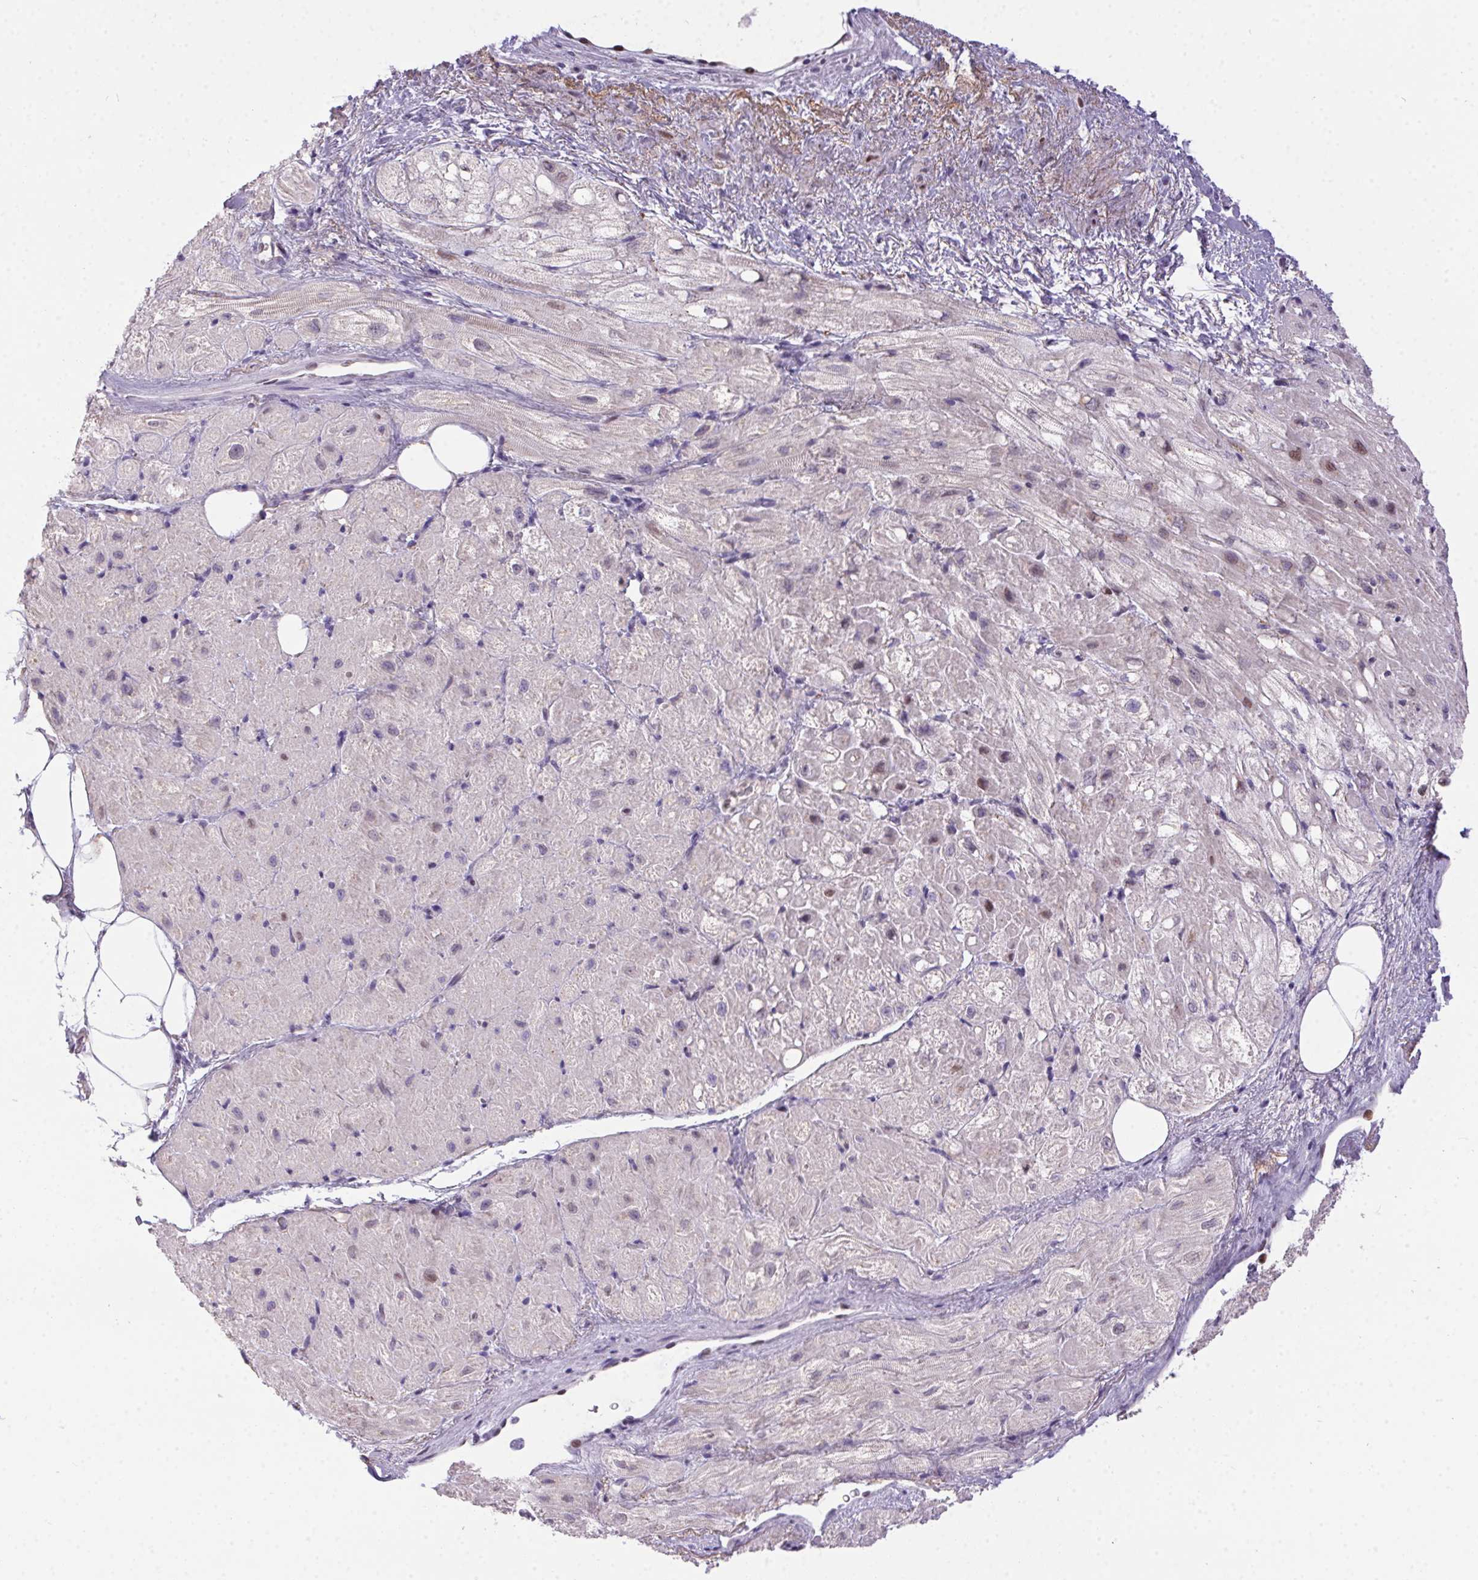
{"staining": {"intensity": "weak", "quantity": "<25%", "location": "cytoplasmic/membranous"}, "tissue": "heart muscle", "cell_type": "Cardiomyocytes", "image_type": "normal", "snomed": [{"axis": "morphology", "description": "Normal tissue, NOS"}, {"axis": "topography", "description": "Heart"}], "caption": "High magnification brightfield microscopy of normal heart muscle stained with DAB (brown) and counterstained with hematoxylin (blue): cardiomyocytes show no significant staining. (DAB IHC, high magnification).", "gene": "SP9", "patient": {"sex": "female", "age": 69}}